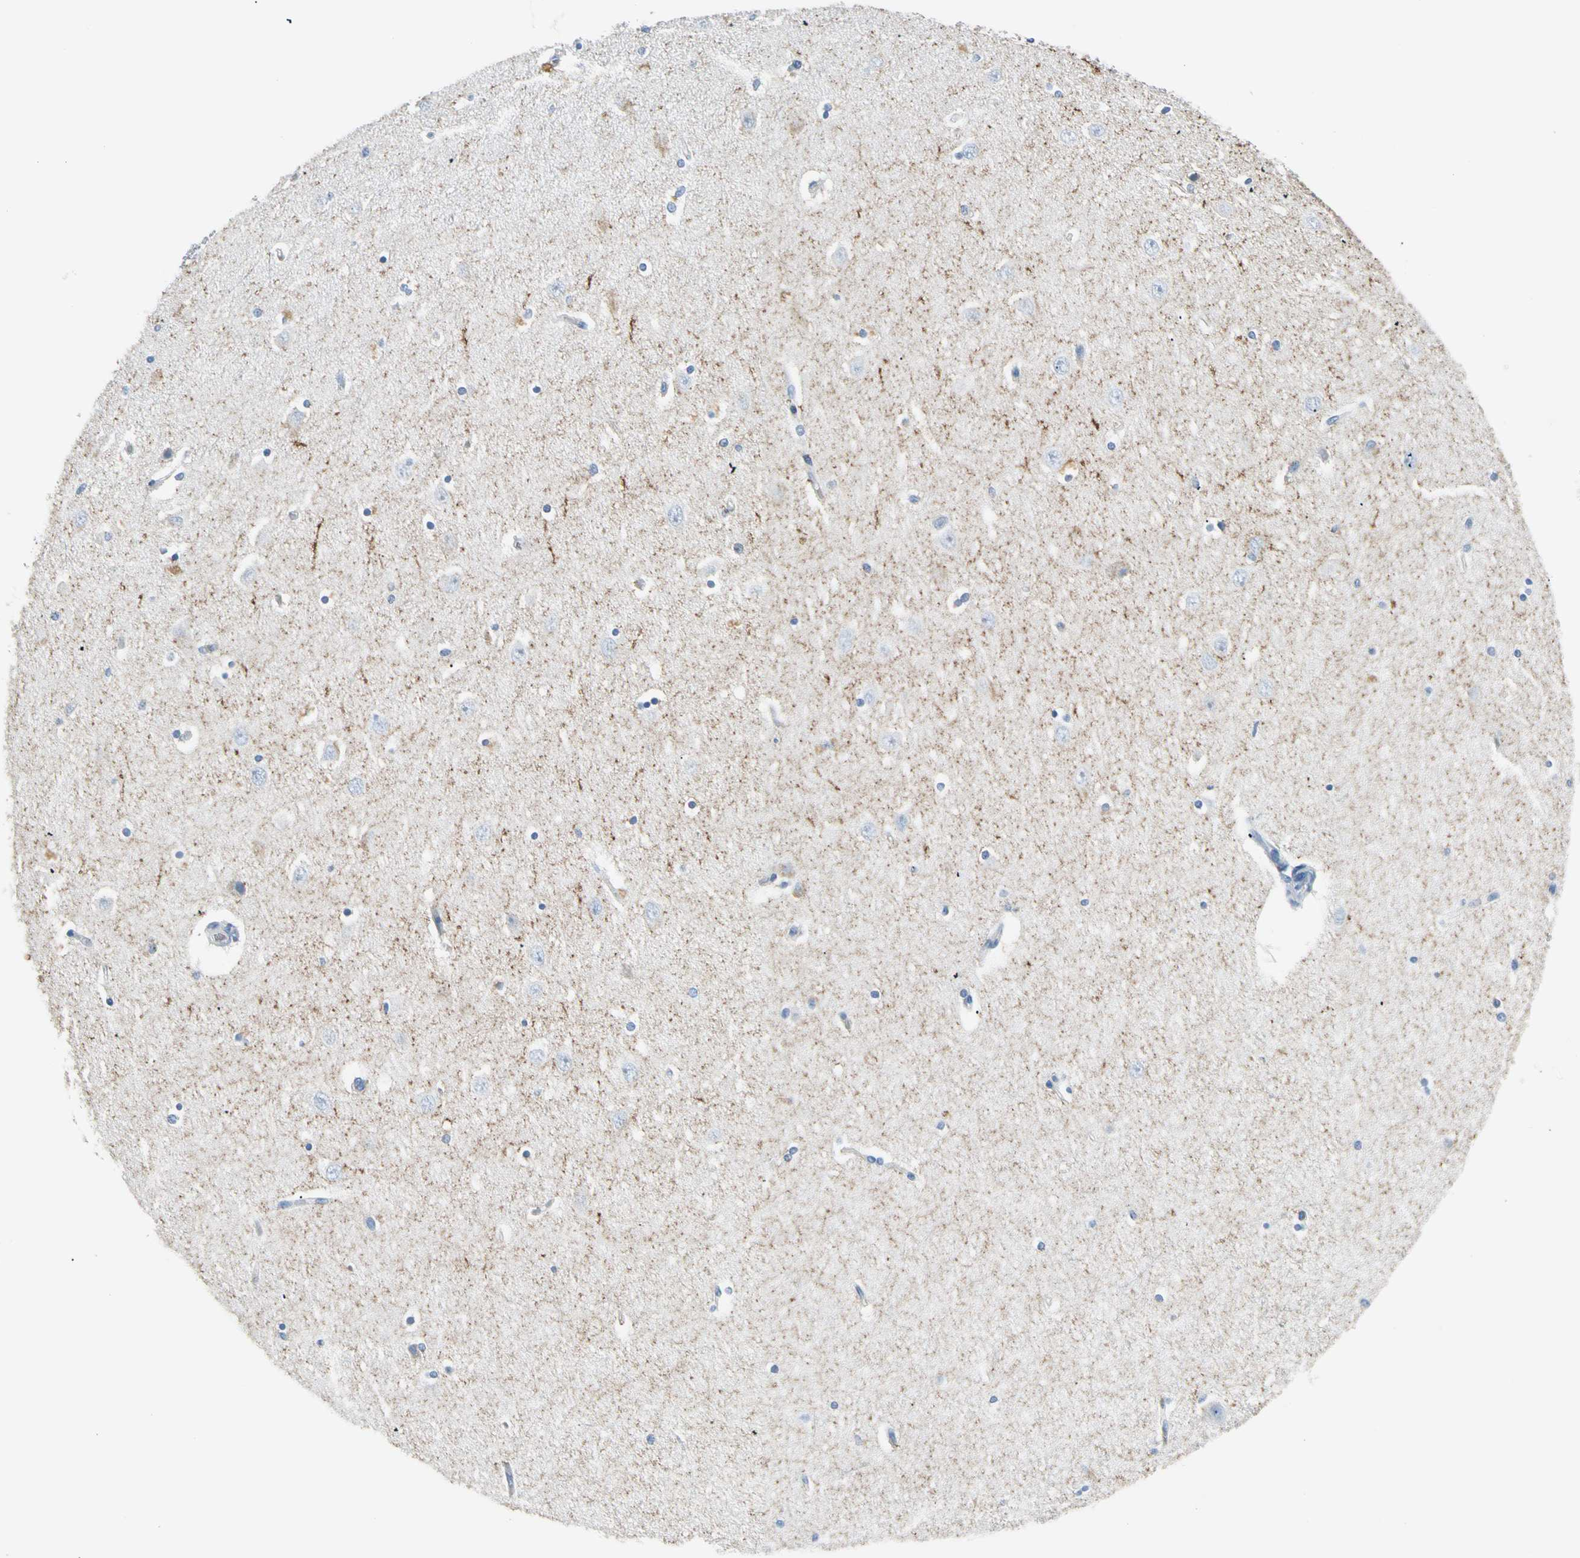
{"staining": {"intensity": "negative", "quantity": "none", "location": "none"}, "tissue": "hippocampus", "cell_type": "Glial cells", "image_type": "normal", "snomed": [{"axis": "morphology", "description": "Normal tissue, NOS"}, {"axis": "topography", "description": "Hippocampus"}], "caption": "Immunohistochemical staining of unremarkable hippocampus exhibits no significant staining in glial cells.", "gene": "CA1", "patient": {"sex": "female", "age": 54}}